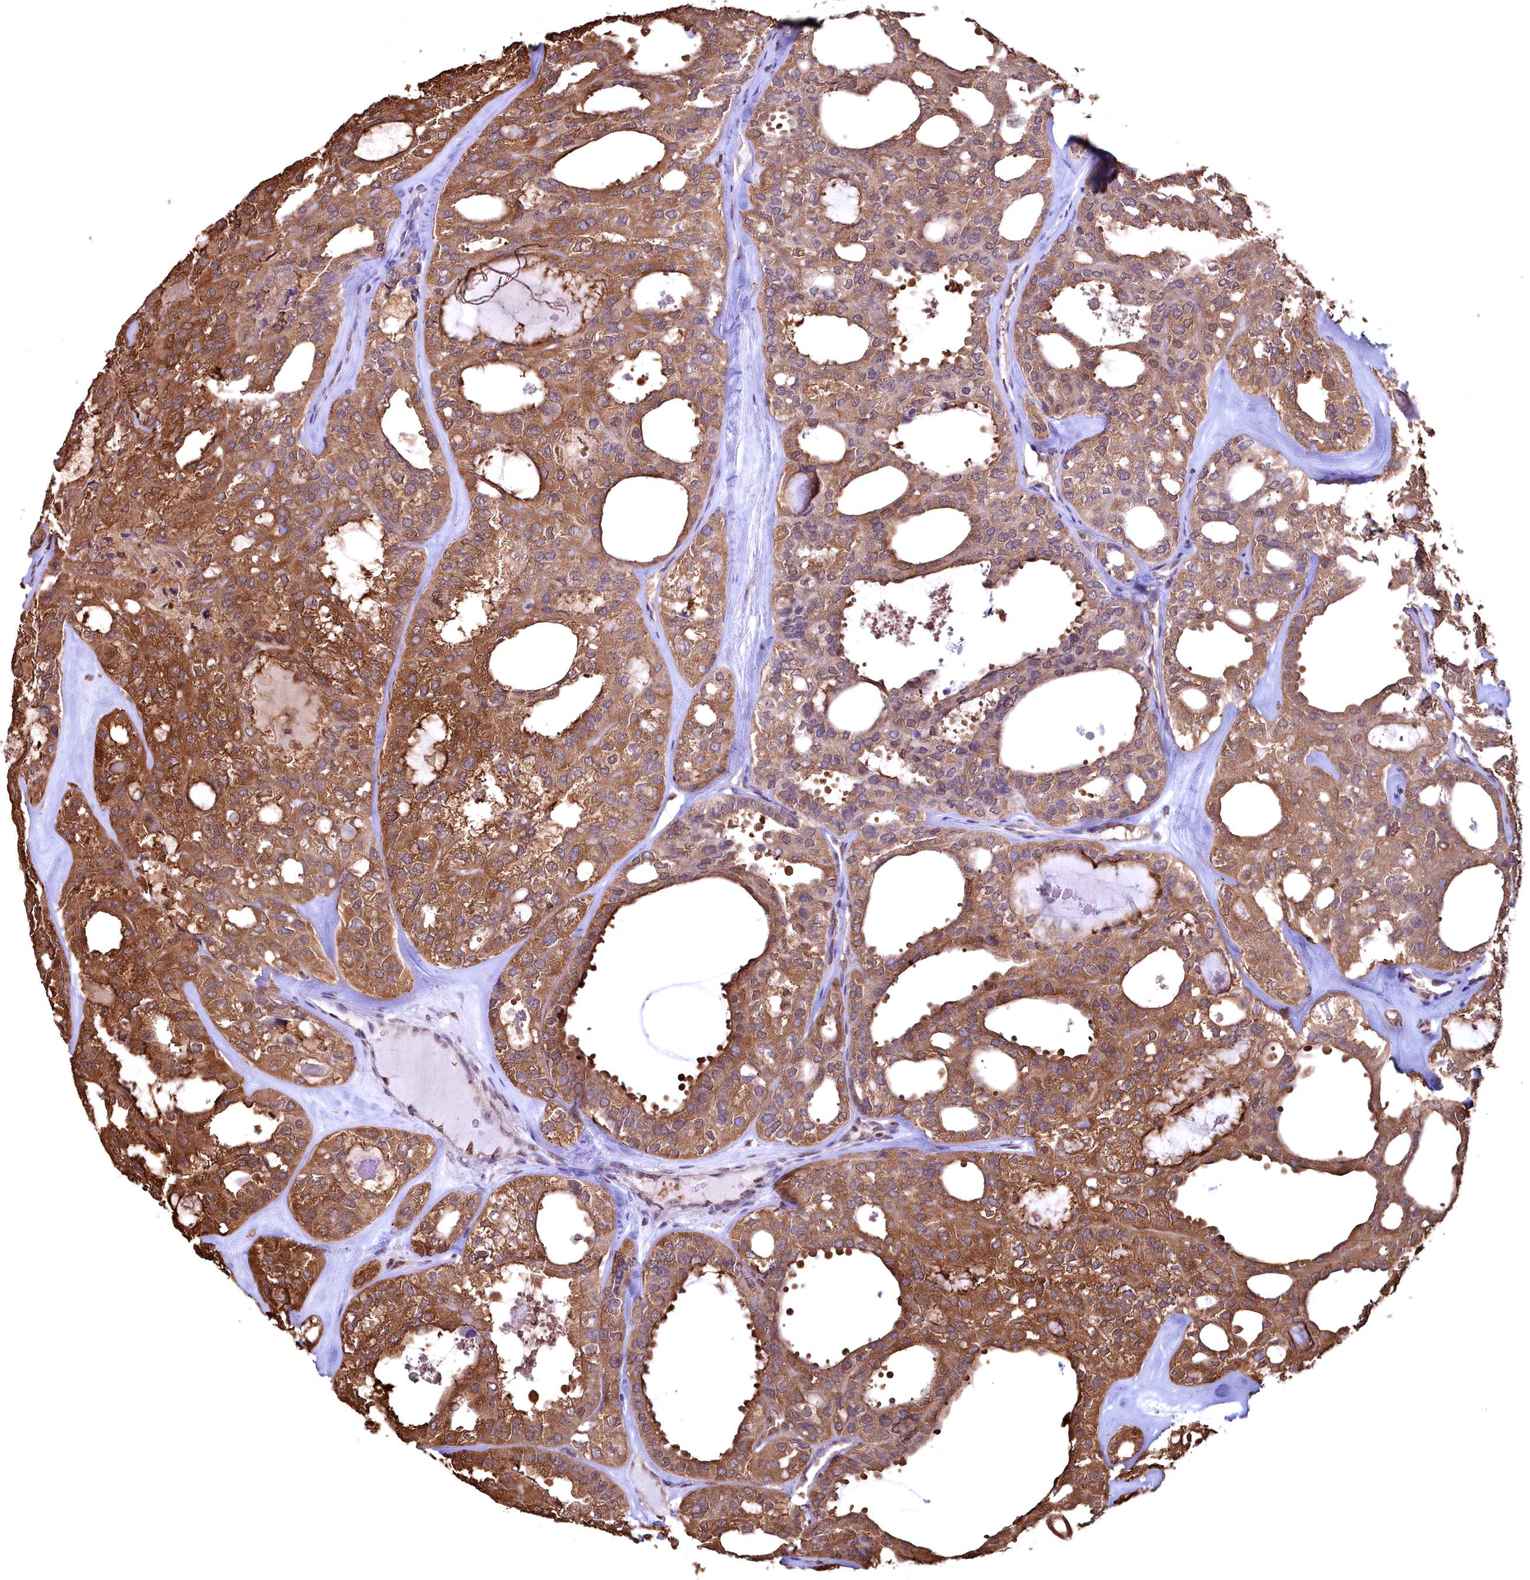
{"staining": {"intensity": "strong", "quantity": ">75%", "location": "cytoplasmic/membranous"}, "tissue": "thyroid cancer", "cell_type": "Tumor cells", "image_type": "cancer", "snomed": [{"axis": "morphology", "description": "Follicular adenoma carcinoma, NOS"}, {"axis": "topography", "description": "Thyroid gland"}], "caption": "This is an image of IHC staining of follicular adenoma carcinoma (thyroid), which shows strong expression in the cytoplasmic/membranous of tumor cells.", "gene": "GAPDH", "patient": {"sex": "male", "age": 75}}